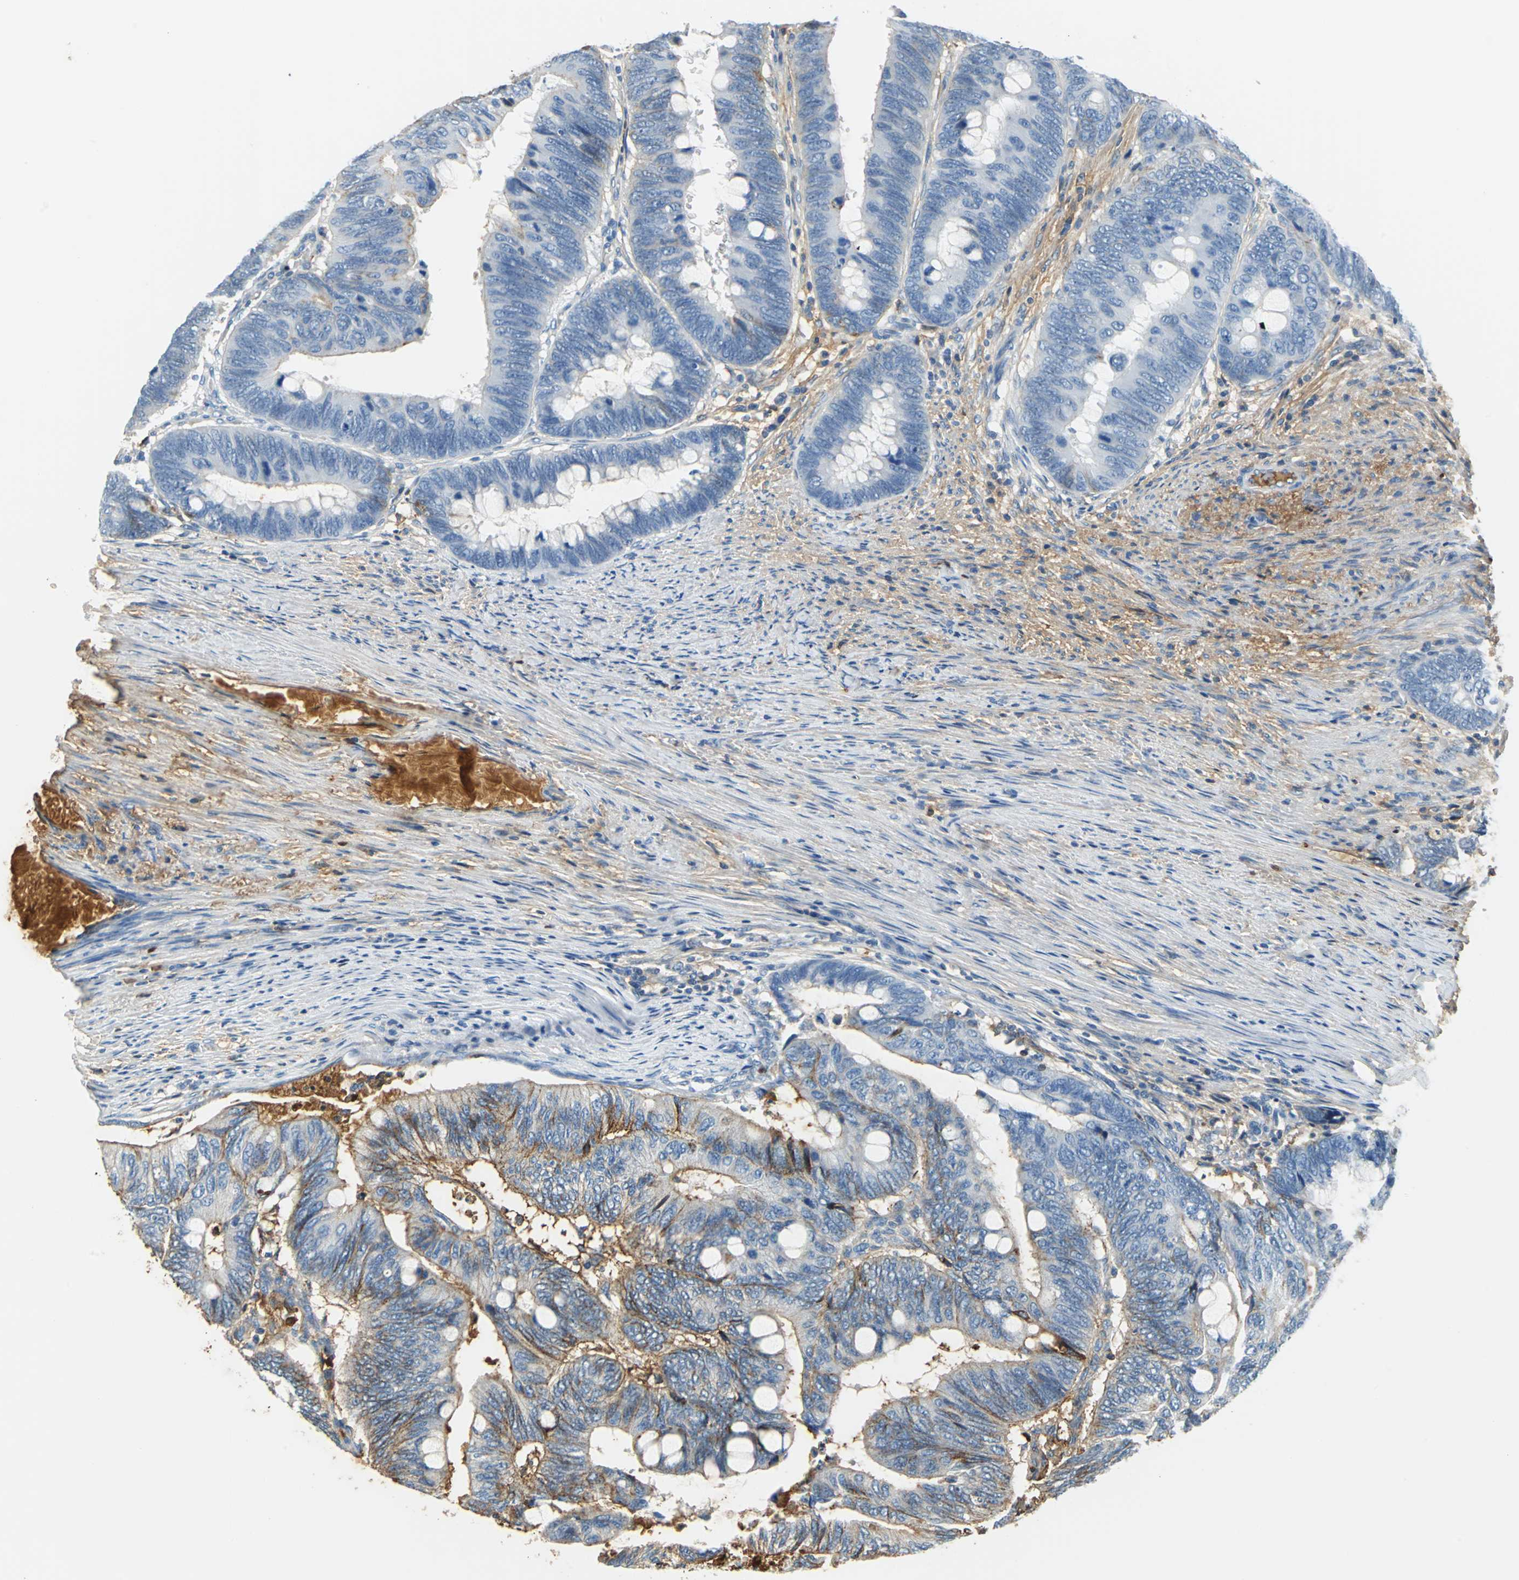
{"staining": {"intensity": "moderate", "quantity": "<25%", "location": "cytoplasmic/membranous"}, "tissue": "colorectal cancer", "cell_type": "Tumor cells", "image_type": "cancer", "snomed": [{"axis": "morphology", "description": "Normal tissue, NOS"}, {"axis": "morphology", "description": "Adenocarcinoma, NOS"}, {"axis": "topography", "description": "Rectum"}, {"axis": "topography", "description": "Peripheral nerve tissue"}], "caption": "Protein expression analysis of human colorectal cancer (adenocarcinoma) reveals moderate cytoplasmic/membranous staining in approximately <25% of tumor cells. Using DAB (3,3'-diaminobenzidine) (brown) and hematoxylin (blue) stains, captured at high magnification using brightfield microscopy.", "gene": "ALB", "patient": {"sex": "male", "age": 92}}